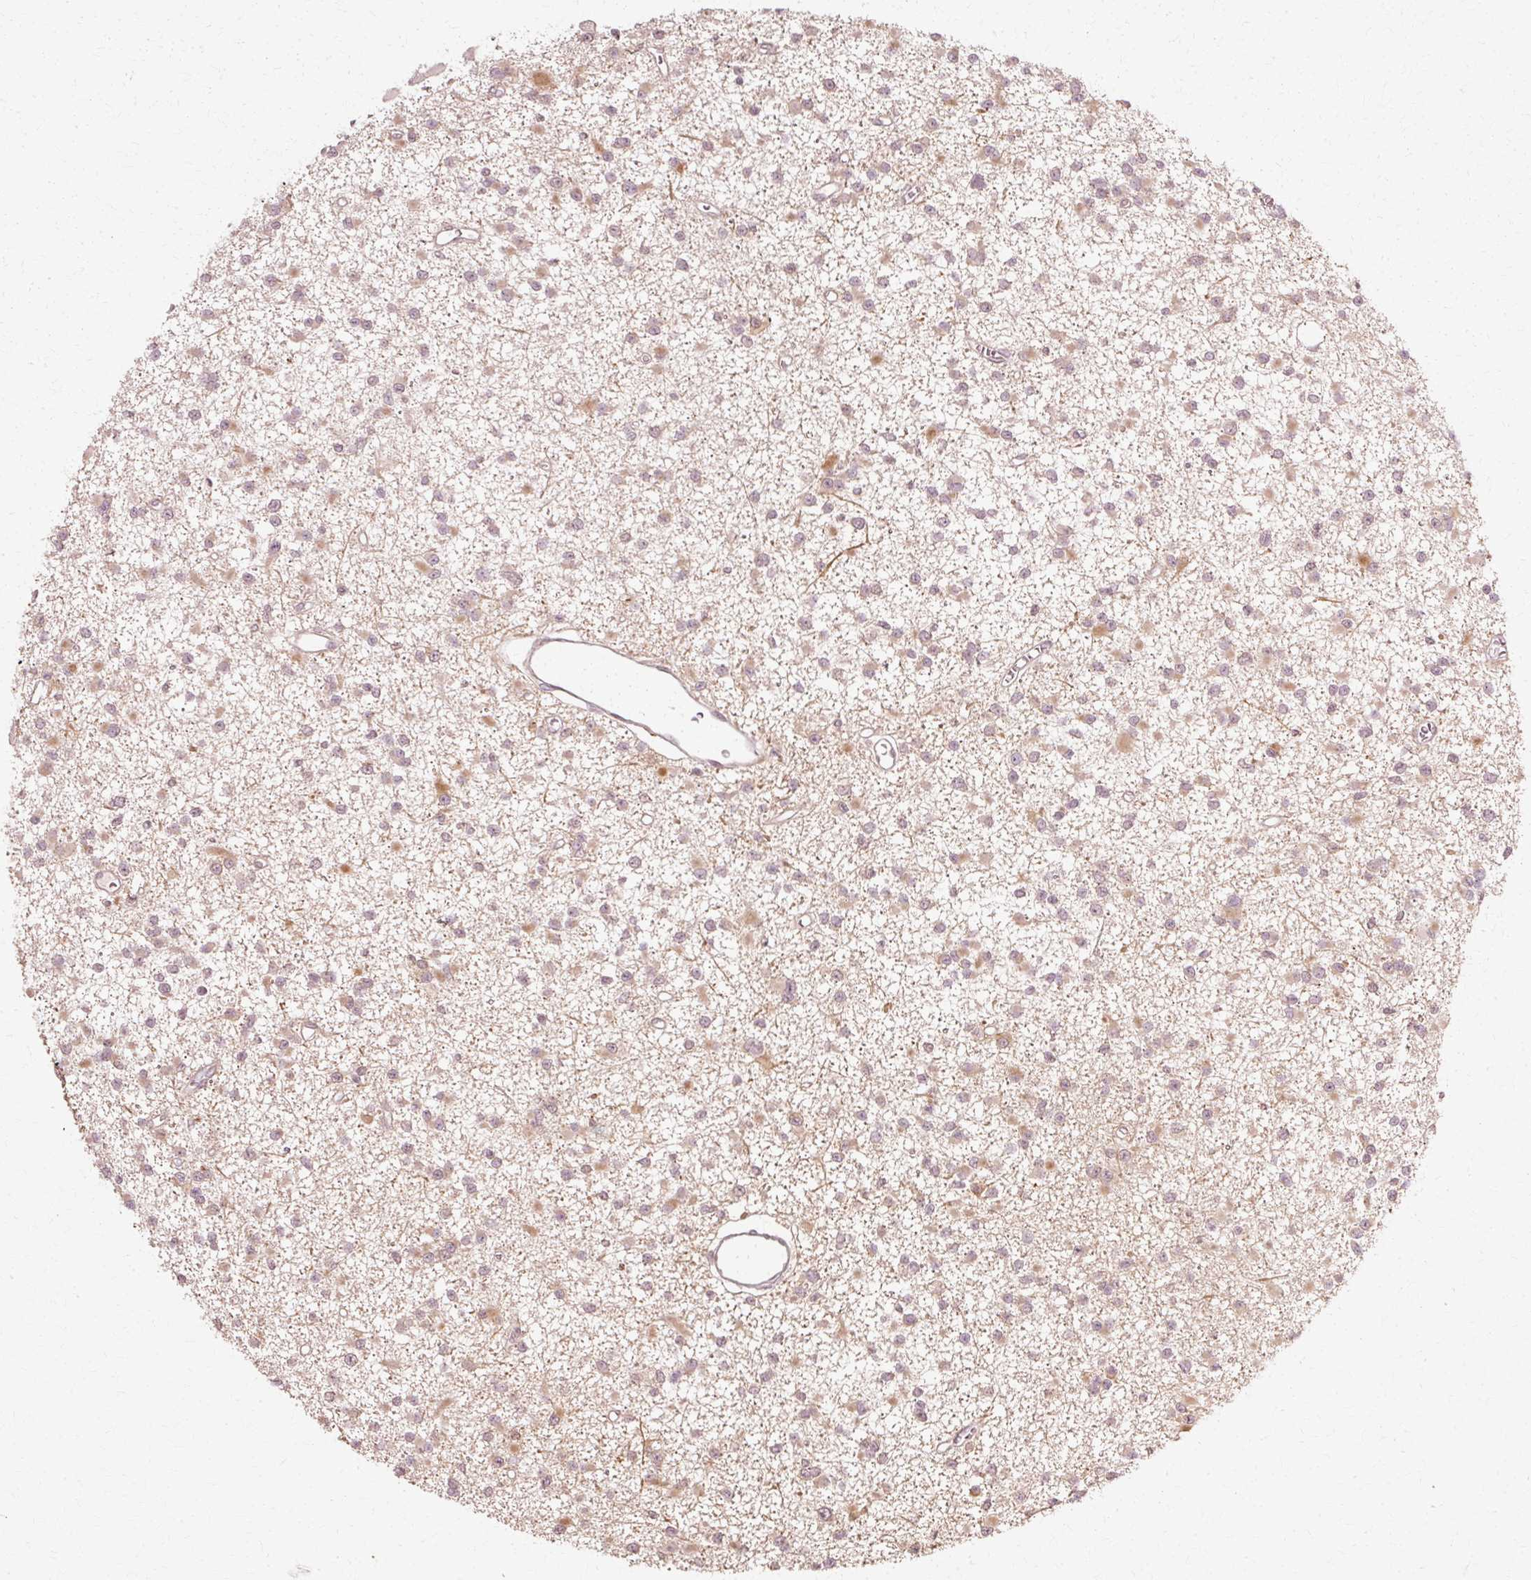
{"staining": {"intensity": "moderate", "quantity": "25%-75%", "location": "cytoplasmic/membranous"}, "tissue": "glioma", "cell_type": "Tumor cells", "image_type": "cancer", "snomed": [{"axis": "morphology", "description": "Glioma, malignant, Low grade"}, {"axis": "topography", "description": "Brain"}], "caption": "A photomicrograph of human low-grade glioma (malignant) stained for a protein demonstrates moderate cytoplasmic/membranous brown staining in tumor cells. The protein is shown in brown color, while the nuclei are stained blue.", "gene": "RGPD5", "patient": {"sex": "female", "age": 22}}